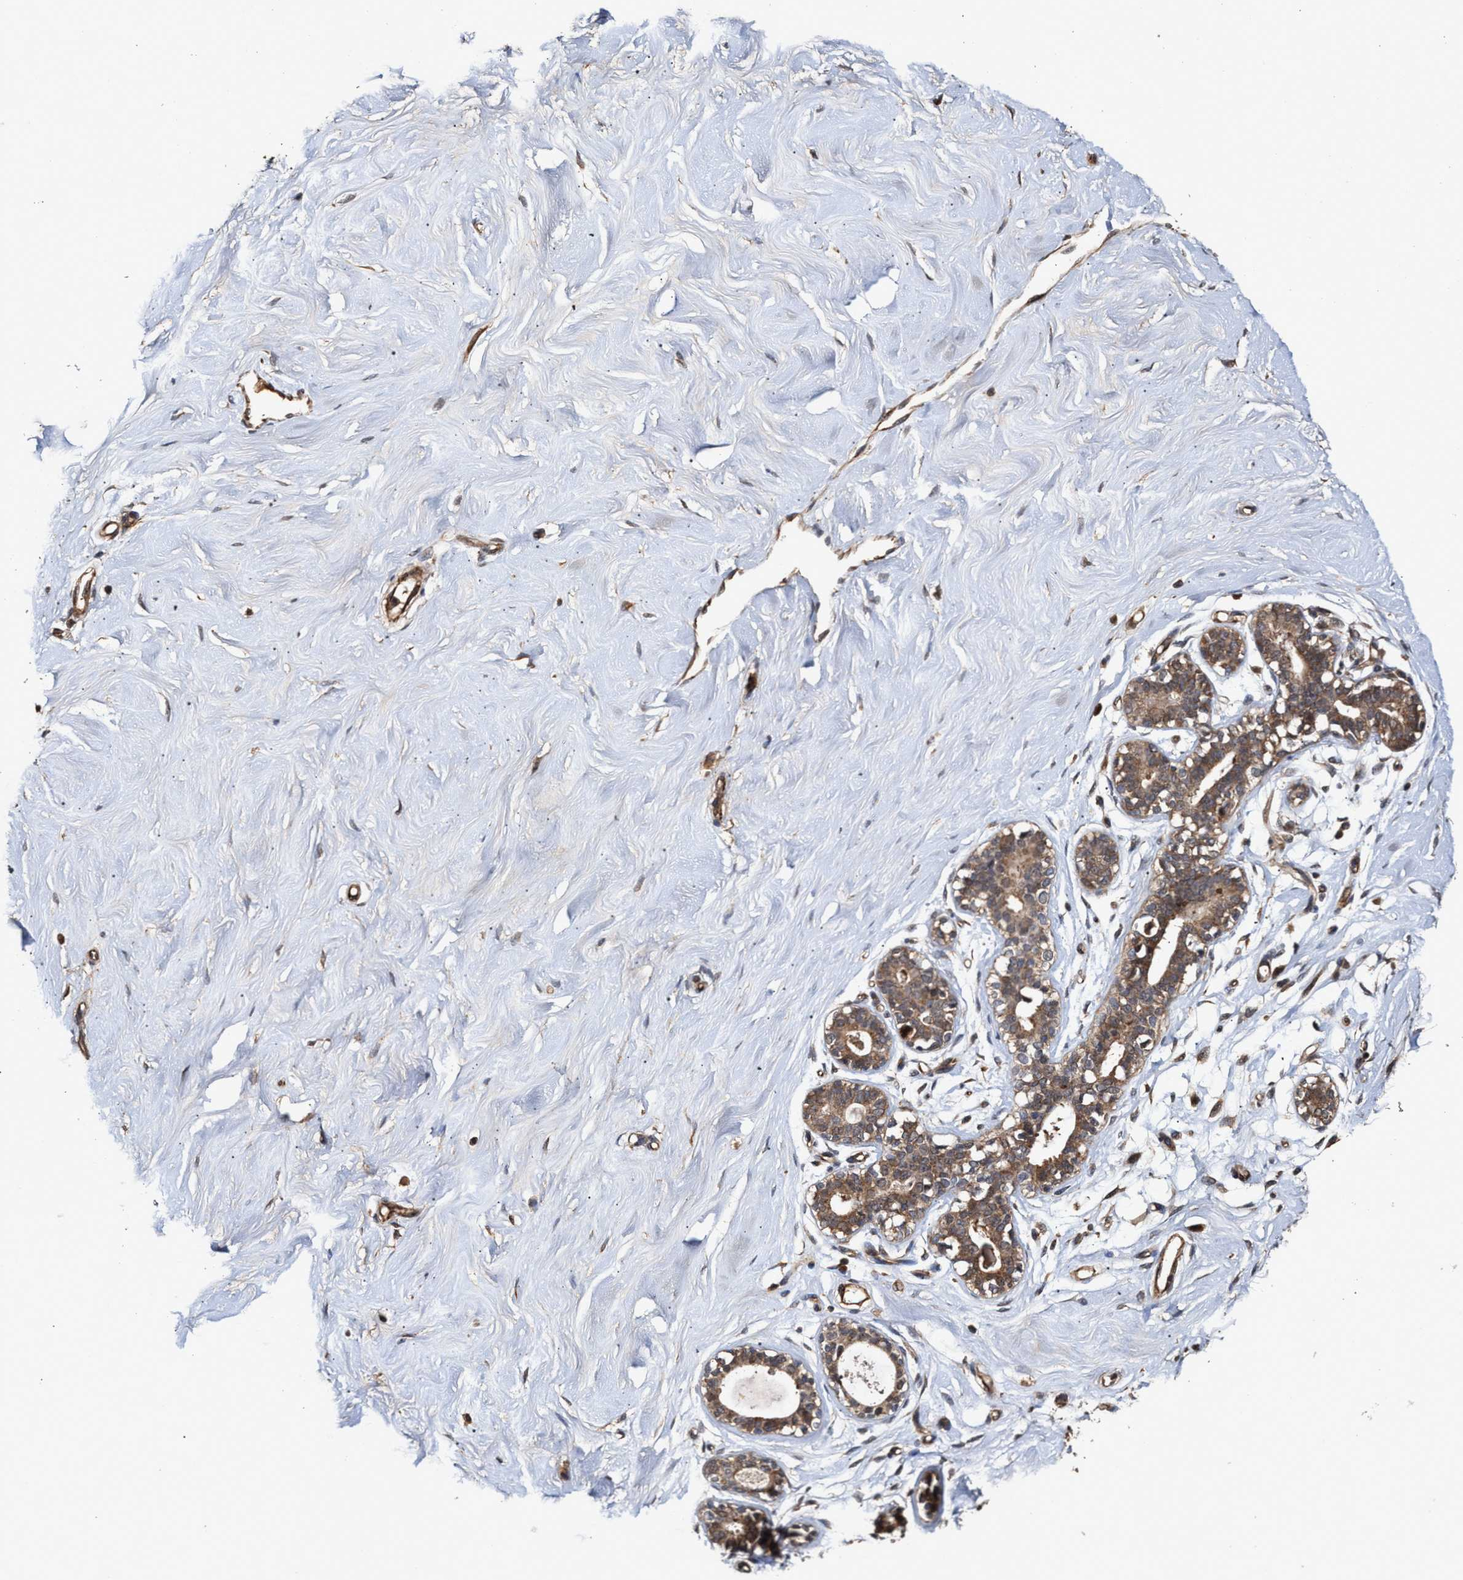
{"staining": {"intensity": "moderate", "quantity": "25%-75%", "location": "cytoplasmic/membranous"}, "tissue": "breast", "cell_type": "Adipocytes", "image_type": "normal", "snomed": [{"axis": "morphology", "description": "Normal tissue, NOS"}, {"axis": "topography", "description": "Breast"}], "caption": "Breast was stained to show a protein in brown. There is medium levels of moderate cytoplasmic/membranous positivity in about 25%-75% of adipocytes. The protein of interest is shown in brown color, while the nuclei are stained blue.", "gene": "ZNHIT6", "patient": {"sex": "female", "age": 23}}